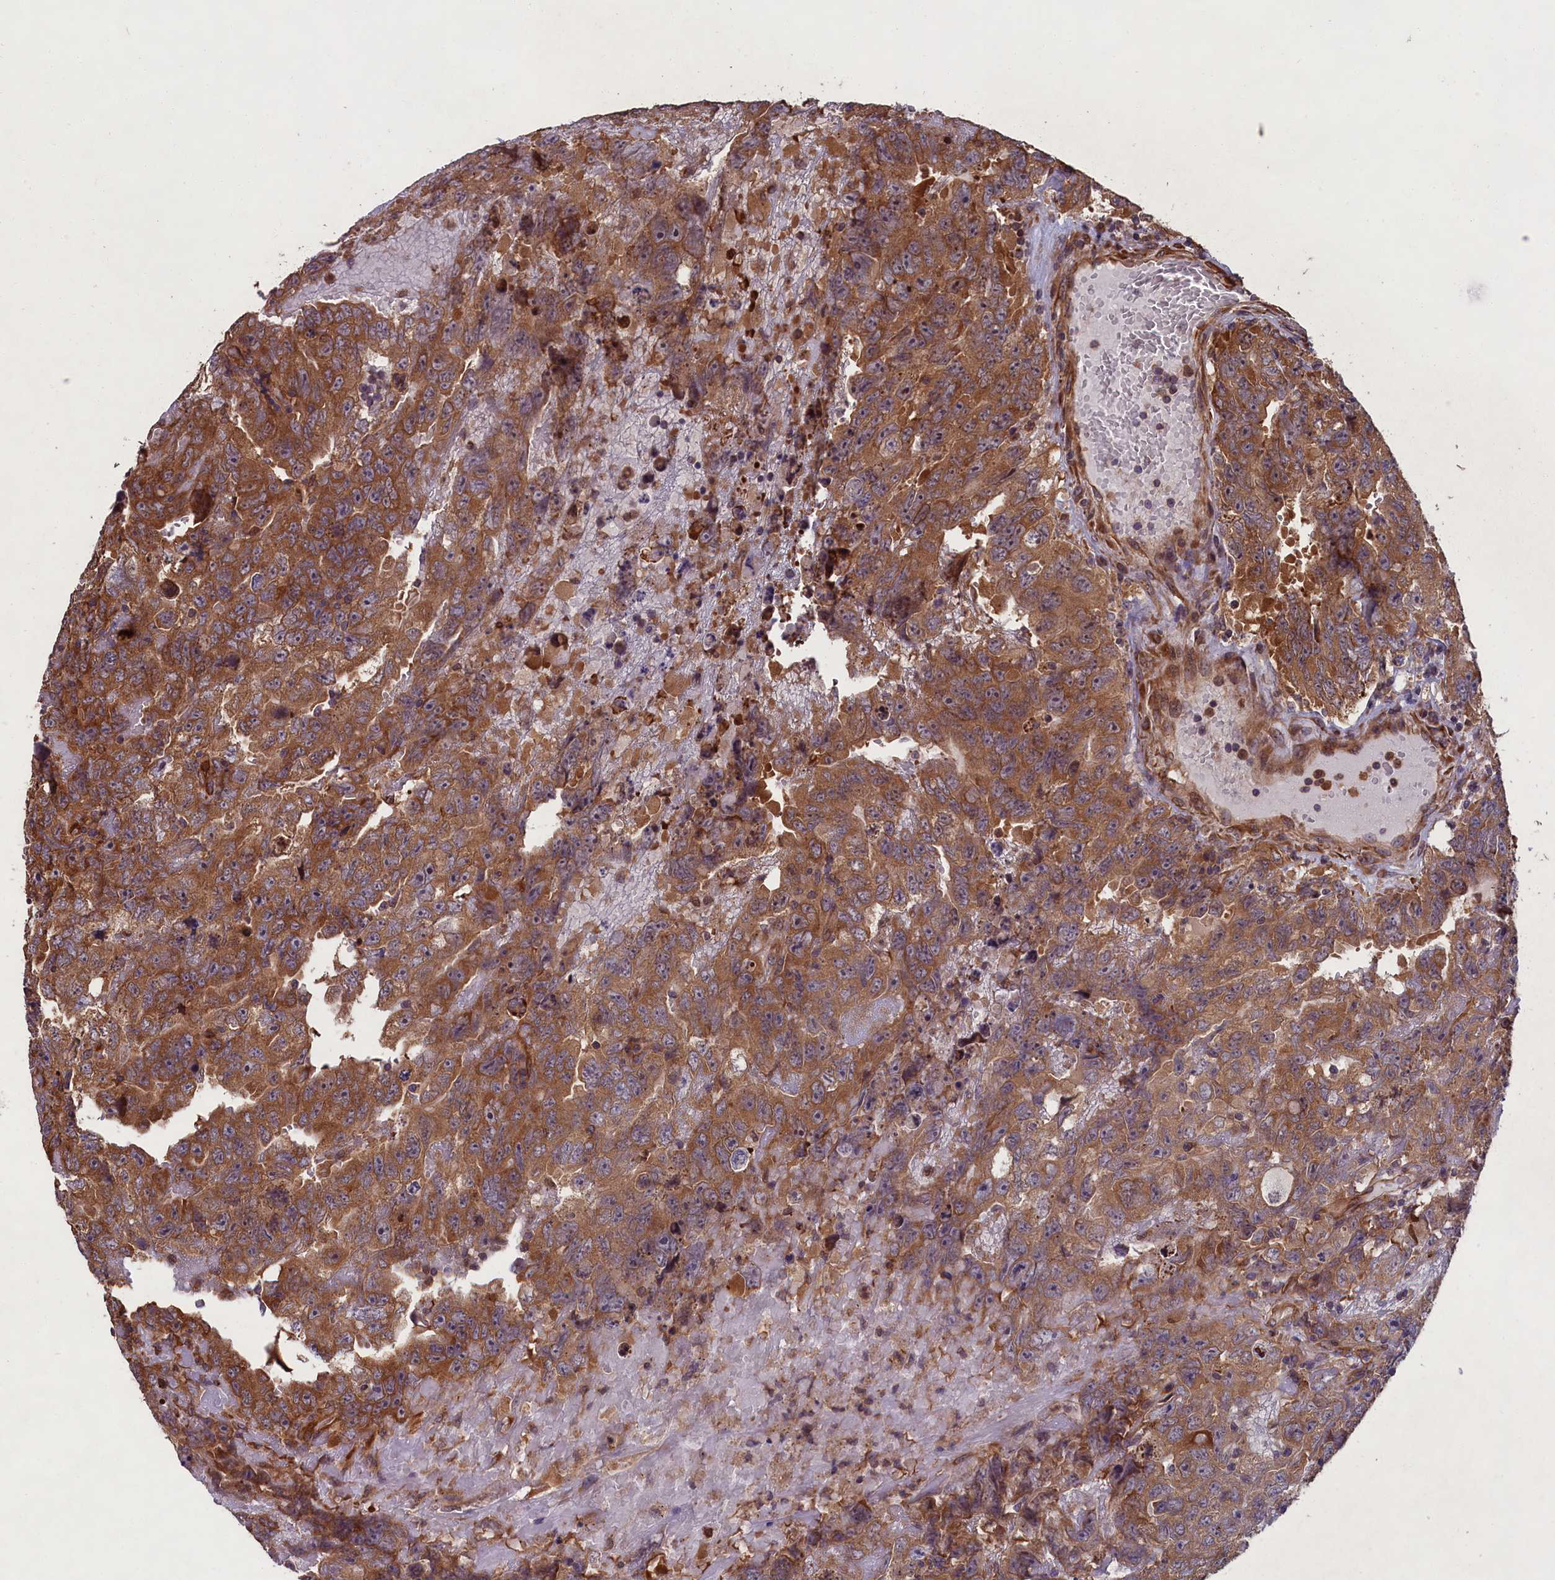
{"staining": {"intensity": "moderate", "quantity": ">75%", "location": "cytoplasmic/membranous"}, "tissue": "testis cancer", "cell_type": "Tumor cells", "image_type": "cancer", "snomed": [{"axis": "morphology", "description": "Carcinoma, Embryonal, NOS"}, {"axis": "topography", "description": "Testis"}], "caption": "Testis embryonal carcinoma stained for a protein demonstrates moderate cytoplasmic/membranous positivity in tumor cells. Immunohistochemistry (ihc) stains the protein in brown and the nuclei are stained blue.", "gene": "CCDC124", "patient": {"sex": "male", "age": 45}}